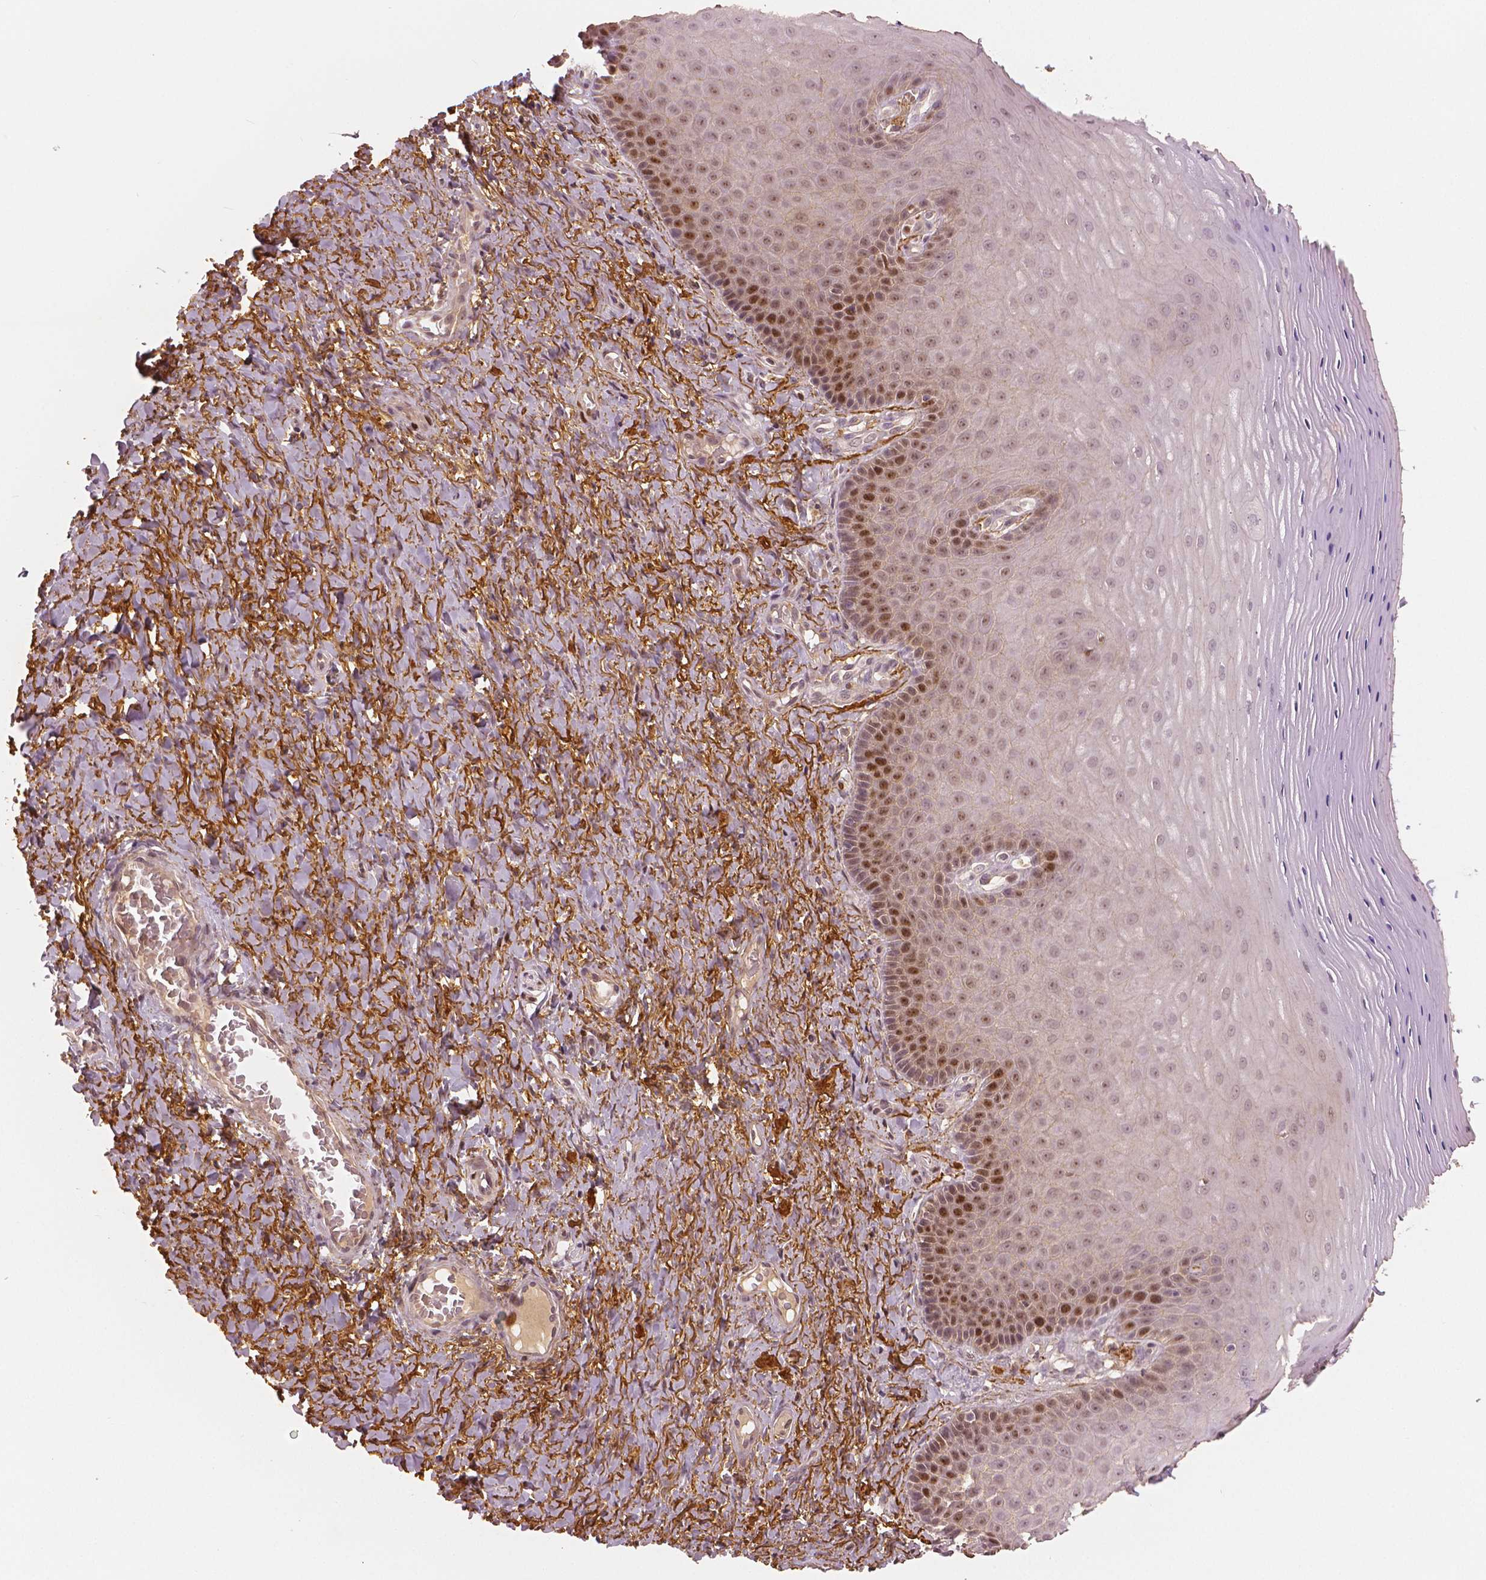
{"staining": {"intensity": "moderate", "quantity": "25%-75%", "location": "nuclear"}, "tissue": "vagina", "cell_type": "Squamous epithelial cells", "image_type": "normal", "snomed": [{"axis": "morphology", "description": "Normal tissue, NOS"}, {"axis": "topography", "description": "Vagina"}], "caption": "Human vagina stained with a brown dye reveals moderate nuclear positive expression in about 25%-75% of squamous epithelial cells.", "gene": "NSD2", "patient": {"sex": "female", "age": 83}}